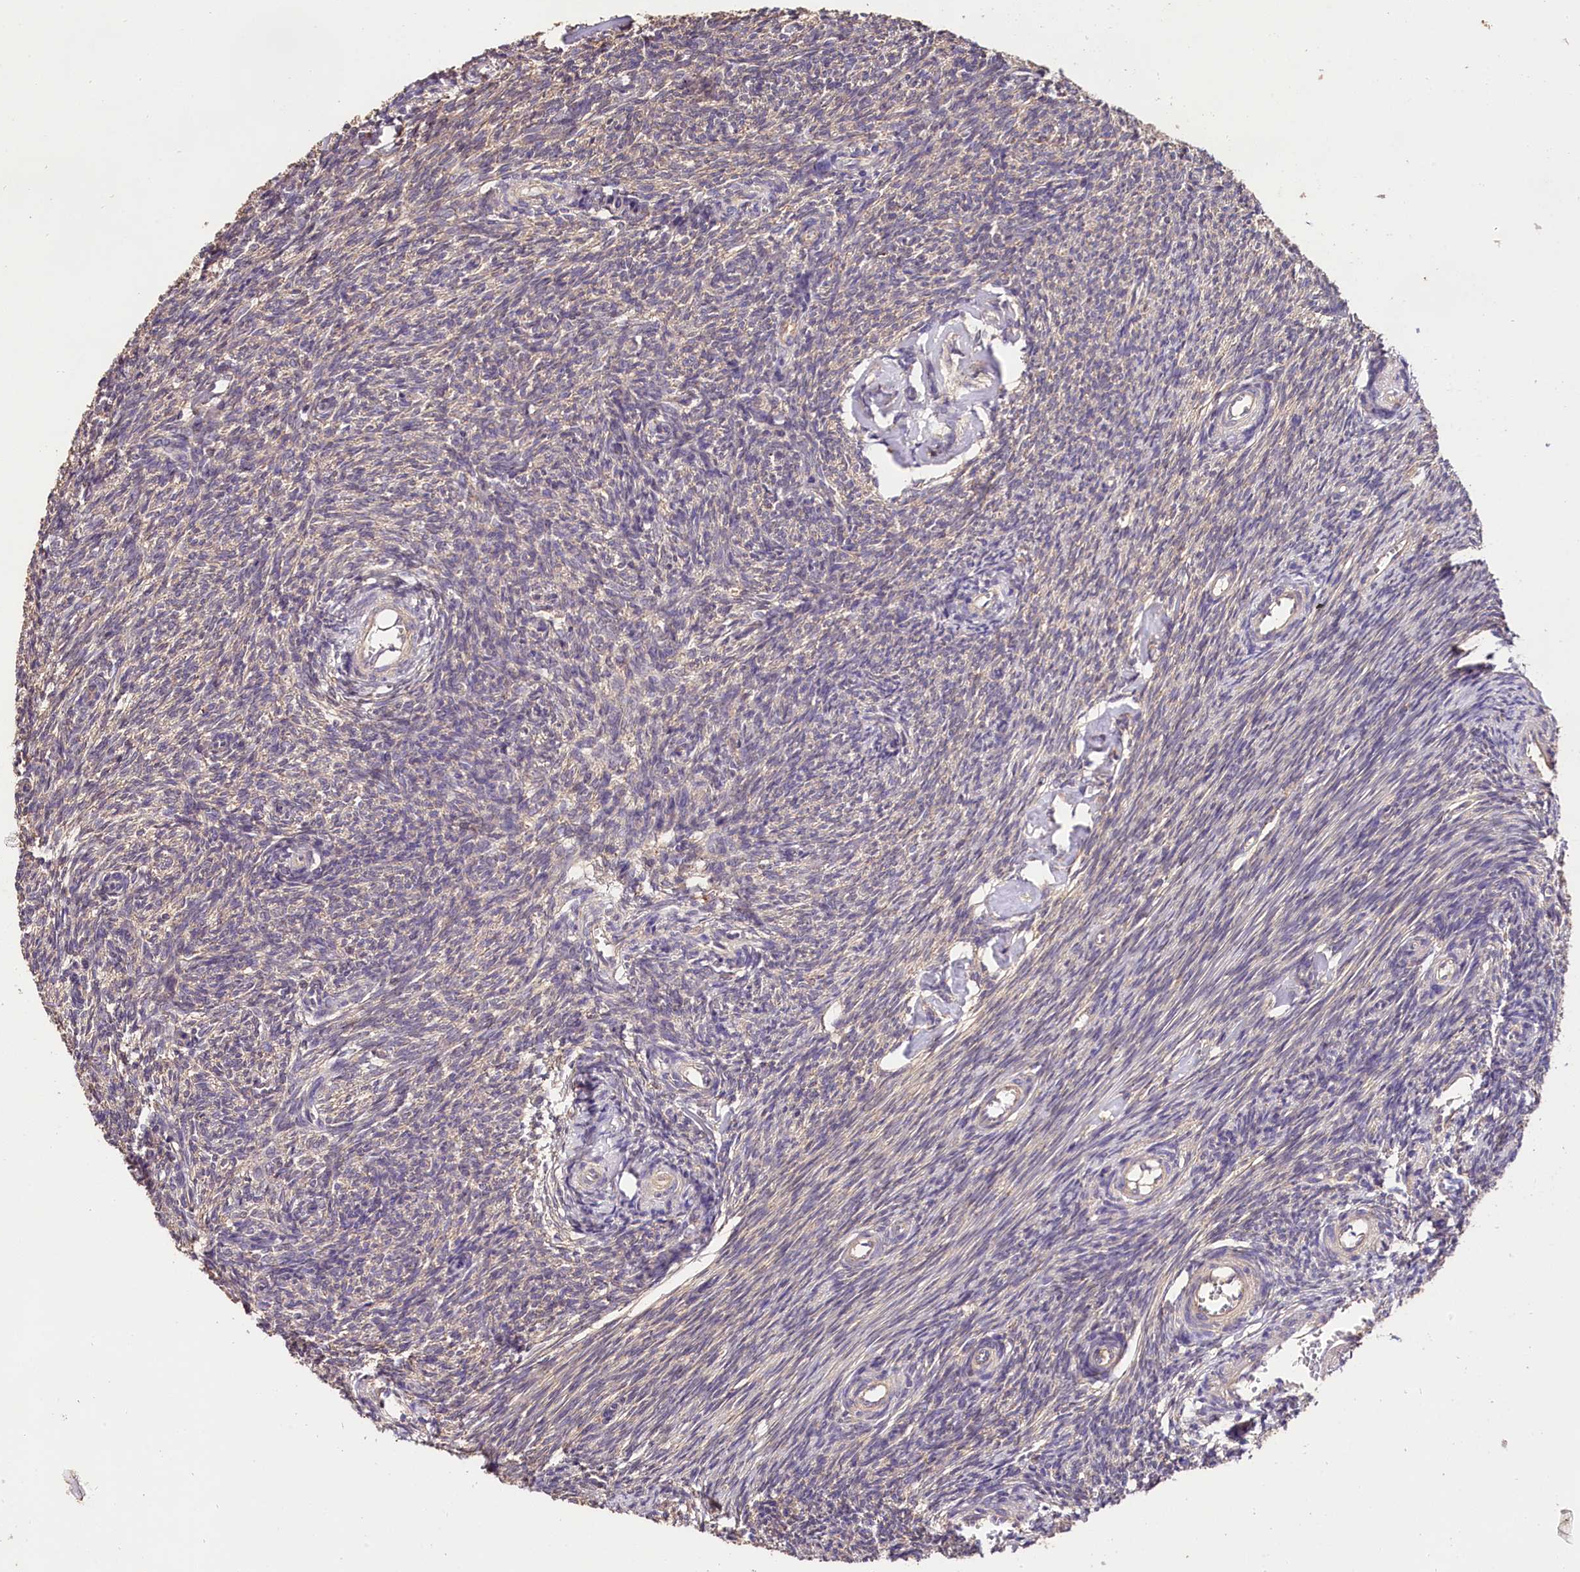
{"staining": {"intensity": "weak", "quantity": "25%-75%", "location": "cytoplasmic/membranous"}, "tissue": "ovary", "cell_type": "Ovarian stroma cells", "image_type": "normal", "snomed": [{"axis": "morphology", "description": "Normal tissue, NOS"}, {"axis": "topography", "description": "Ovary"}], "caption": "High-power microscopy captured an immunohistochemistry (IHC) image of benign ovary, revealing weak cytoplasmic/membranous expression in about 25%-75% of ovarian stroma cells. Immunohistochemistry stains the protein in brown and the nuclei are stained blue.", "gene": "OAS3", "patient": {"sex": "female", "age": 44}}